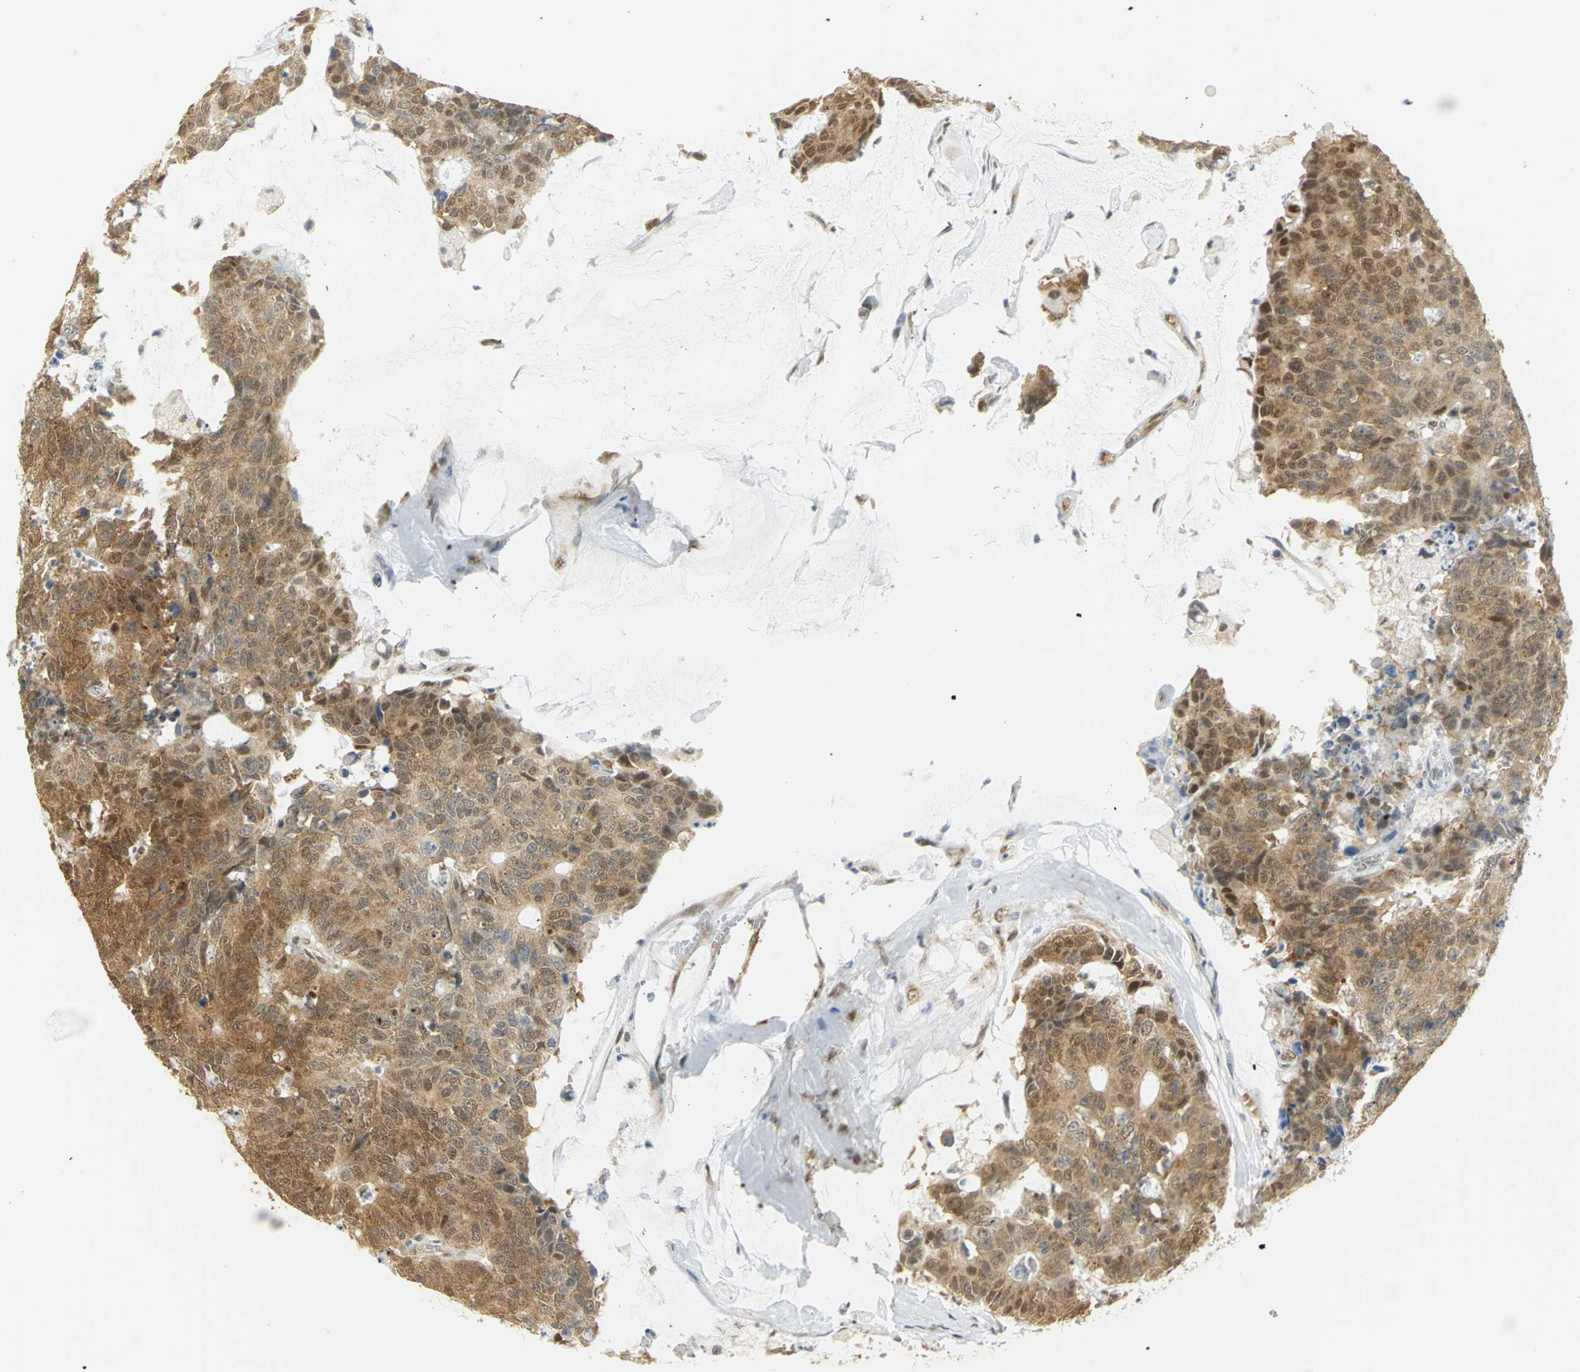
{"staining": {"intensity": "moderate", "quantity": ">75%", "location": "cytoplasmic/membranous,nuclear"}, "tissue": "colorectal cancer", "cell_type": "Tumor cells", "image_type": "cancer", "snomed": [{"axis": "morphology", "description": "Adenocarcinoma, NOS"}, {"axis": "topography", "description": "Colon"}], "caption": "This histopathology image shows immunohistochemistry staining of colorectal adenocarcinoma, with medium moderate cytoplasmic/membranous and nuclear positivity in about >75% of tumor cells.", "gene": "DDX5", "patient": {"sex": "female", "age": 86}}